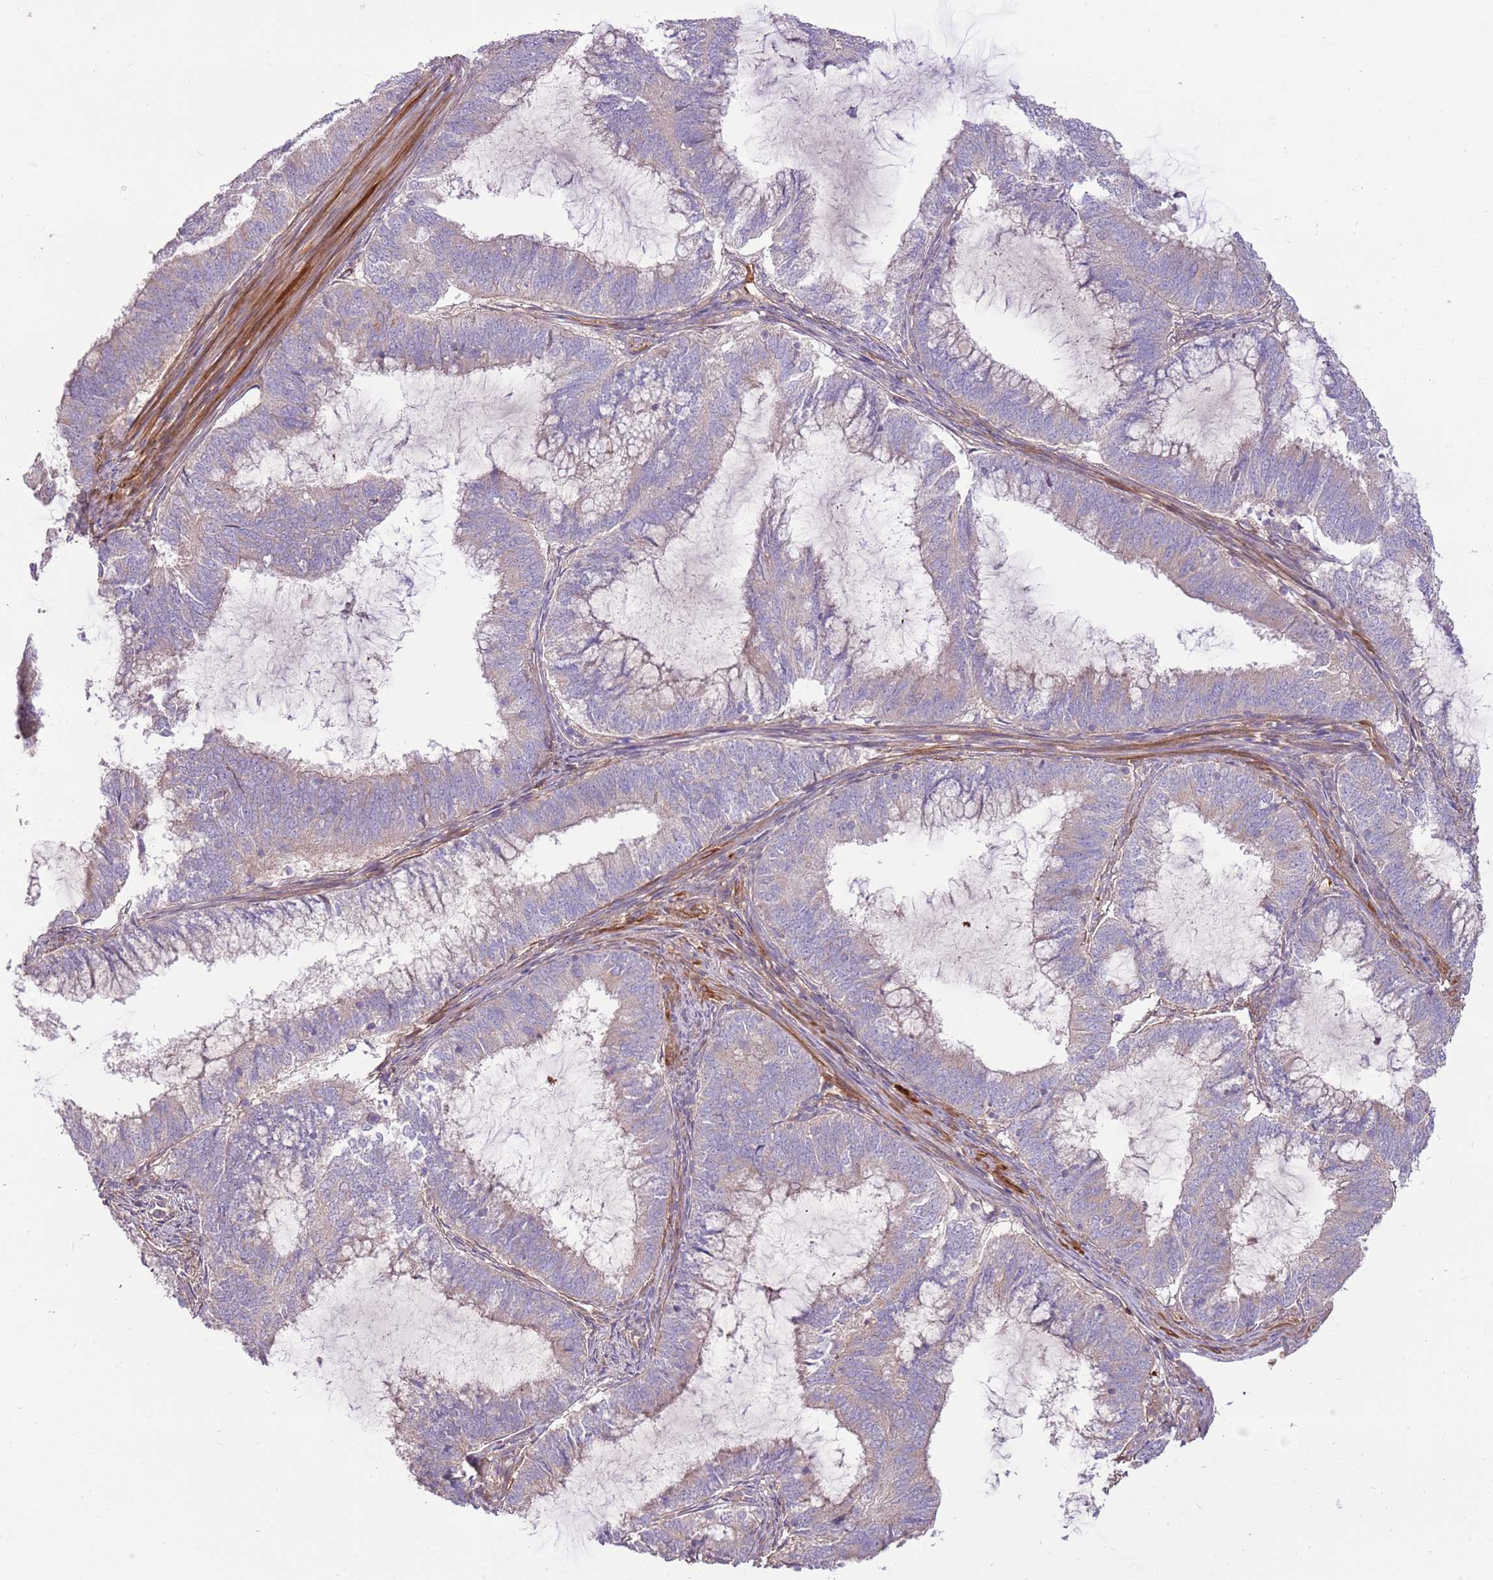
{"staining": {"intensity": "negative", "quantity": "none", "location": "none"}, "tissue": "endometrial cancer", "cell_type": "Tumor cells", "image_type": "cancer", "snomed": [{"axis": "morphology", "description": "Adenocarcinoma, NOS"}, {"axis": "topography", "description": "Endometrium"}], "caption": "Immunohistochemistry micrograph of human endometrial cancer stained for a protein (brown), which demonstrates no positivity in tumor cells.", "gene": "RNF128", "patient": {"sex": "female", "age": 51}}